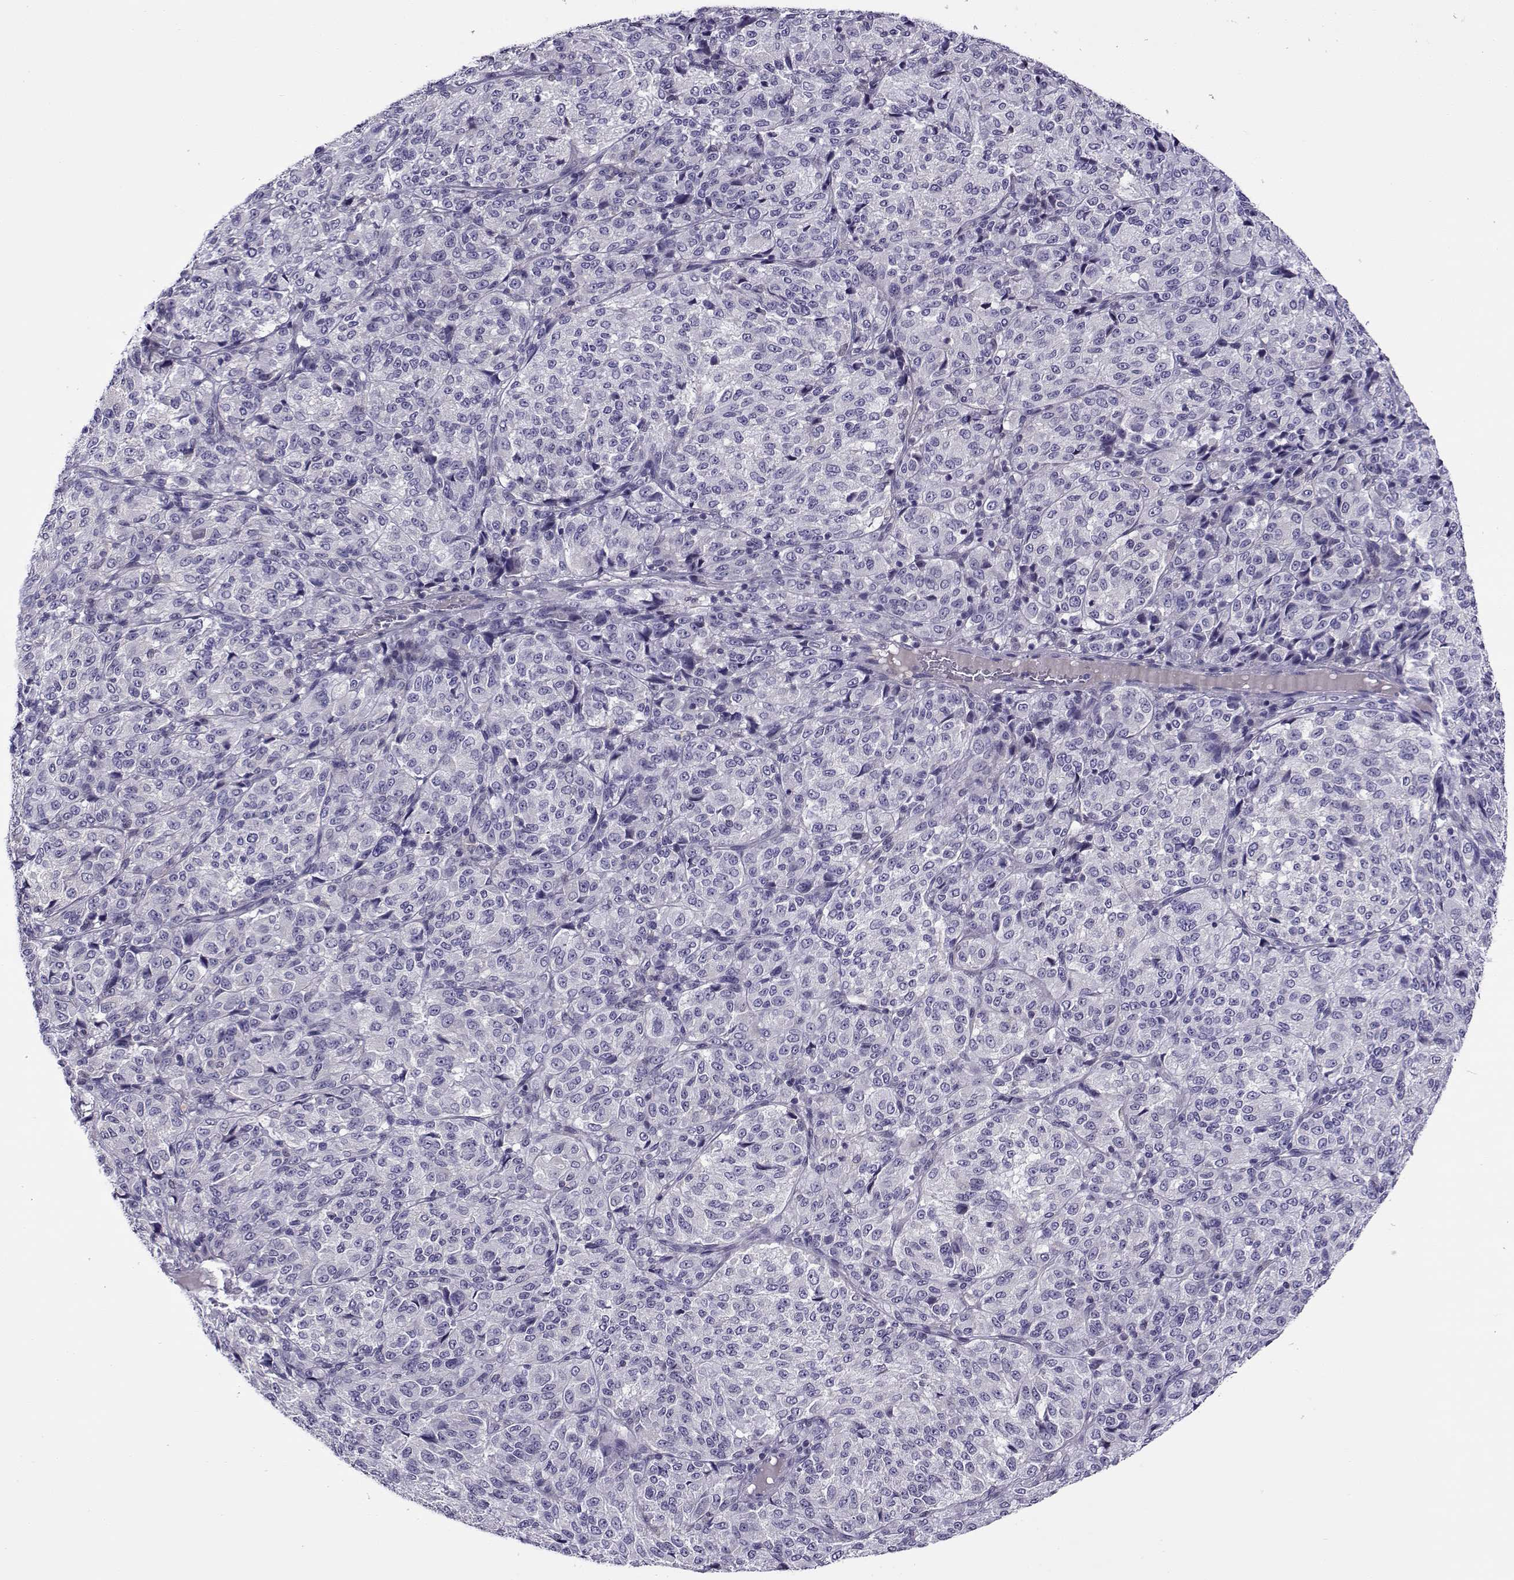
{"staining": {"intensity": "negative", "quantity": "none", "location": "none"}, "tissue": "melanoma", "cell_type": "Tumor cells", "image_type": "cancer", "snomed": [{"axis": "morphology", "description": "Malignant melanoma, Metastatic site"}, {"axis": "topography", "description": "Brain"}], "caption": "This is an IHC image of melanoma. There is no positivity in tumor cells.", "gene": "FEZF1", "patient": {"sex": "female", "age": 56}}